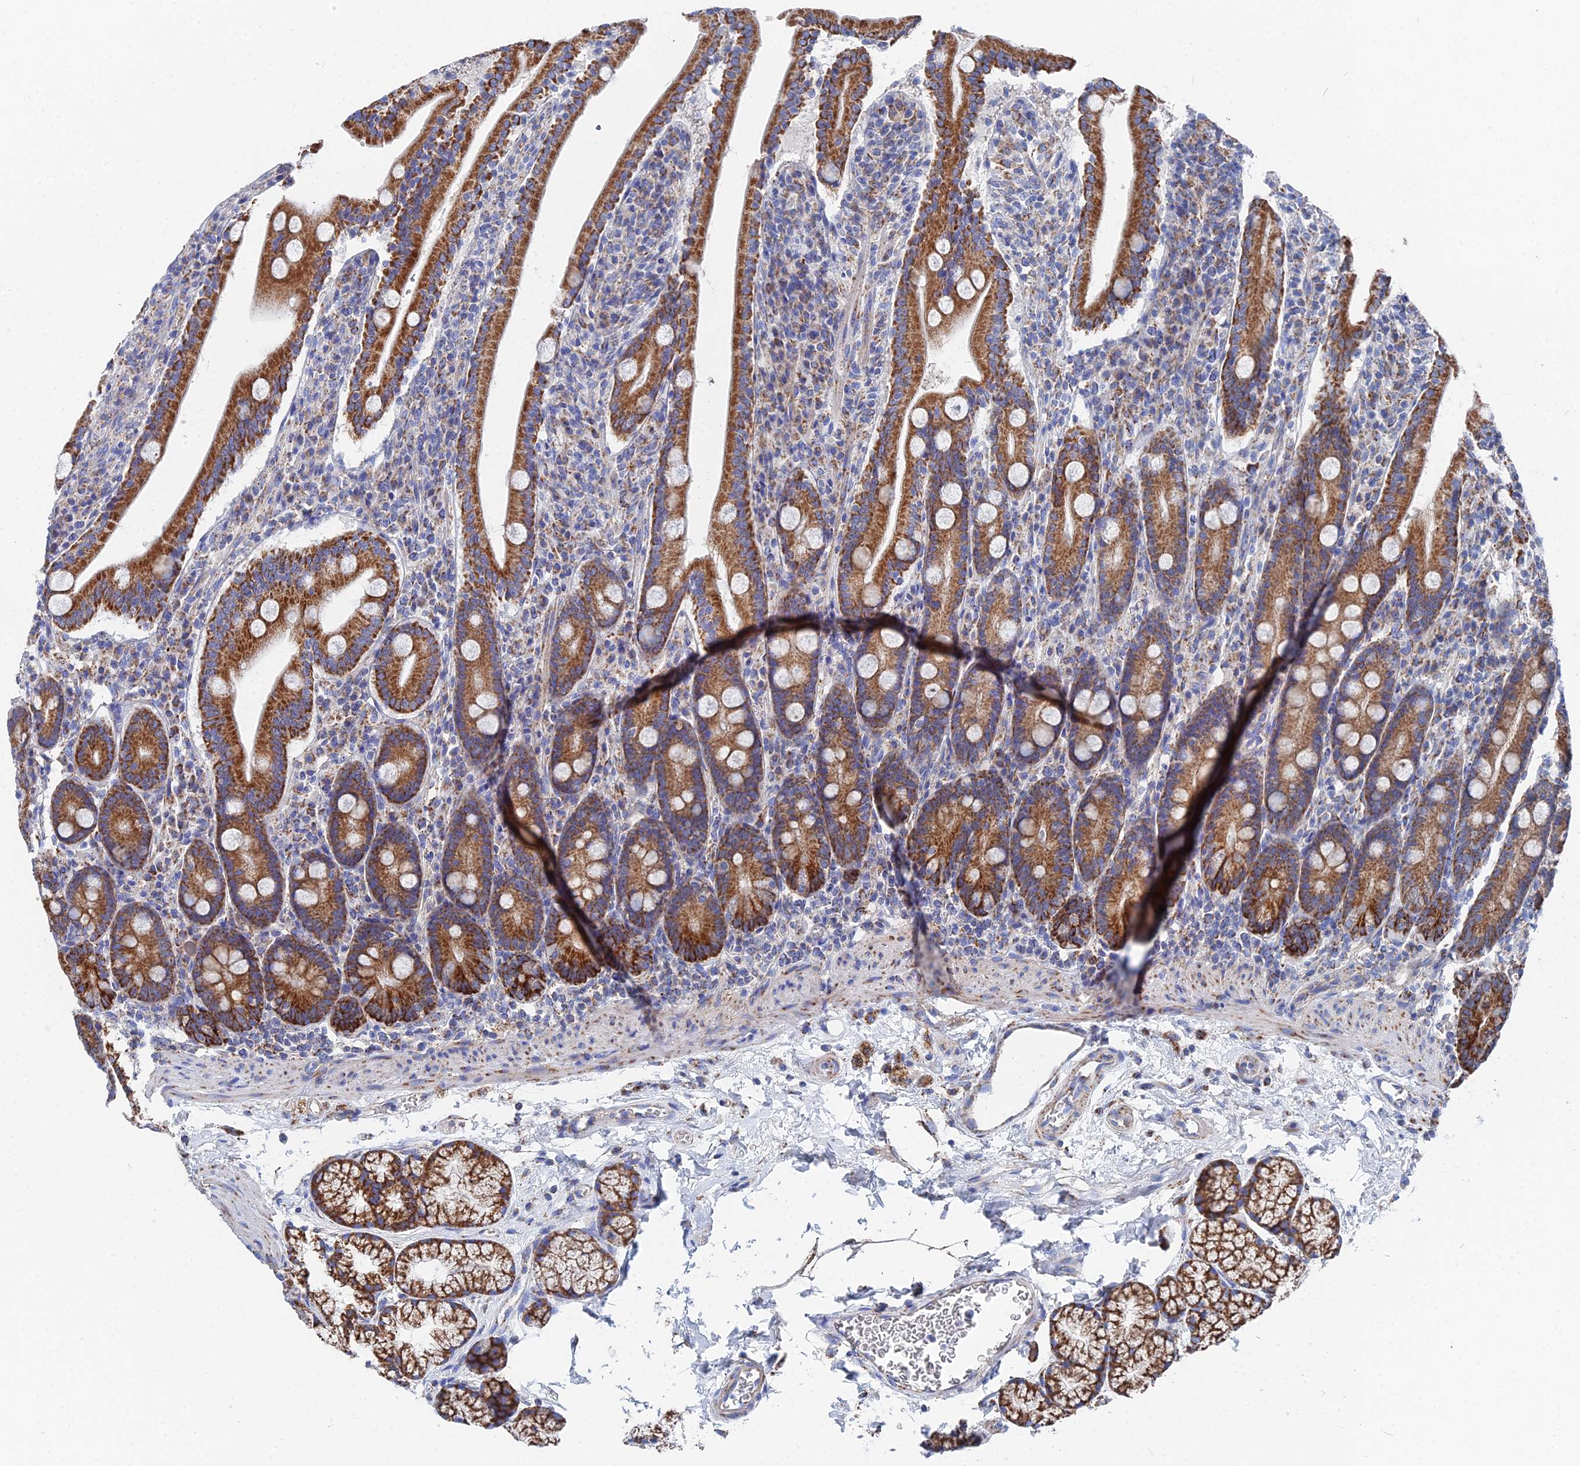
{"staining": {"intensity": "strong", "quantity": ">75%", "location": "cytoplasmic/membranous"}, "tissue": "duodenum", "cell_type": "Glandular cells", "image_type": "normal", "snomed": [{"axis": "morphology", "description": "Normal tissue, NOS"}, {"axis": "topography", "description": "Duodenum"}], "caption": "Glandular cells display high levels of strong cytoplasmic/membranous expression in about >75% of cells in unremarkable duodenum.", "gene": "IFT80", "patient": {"sex": "male", "age": 35}}